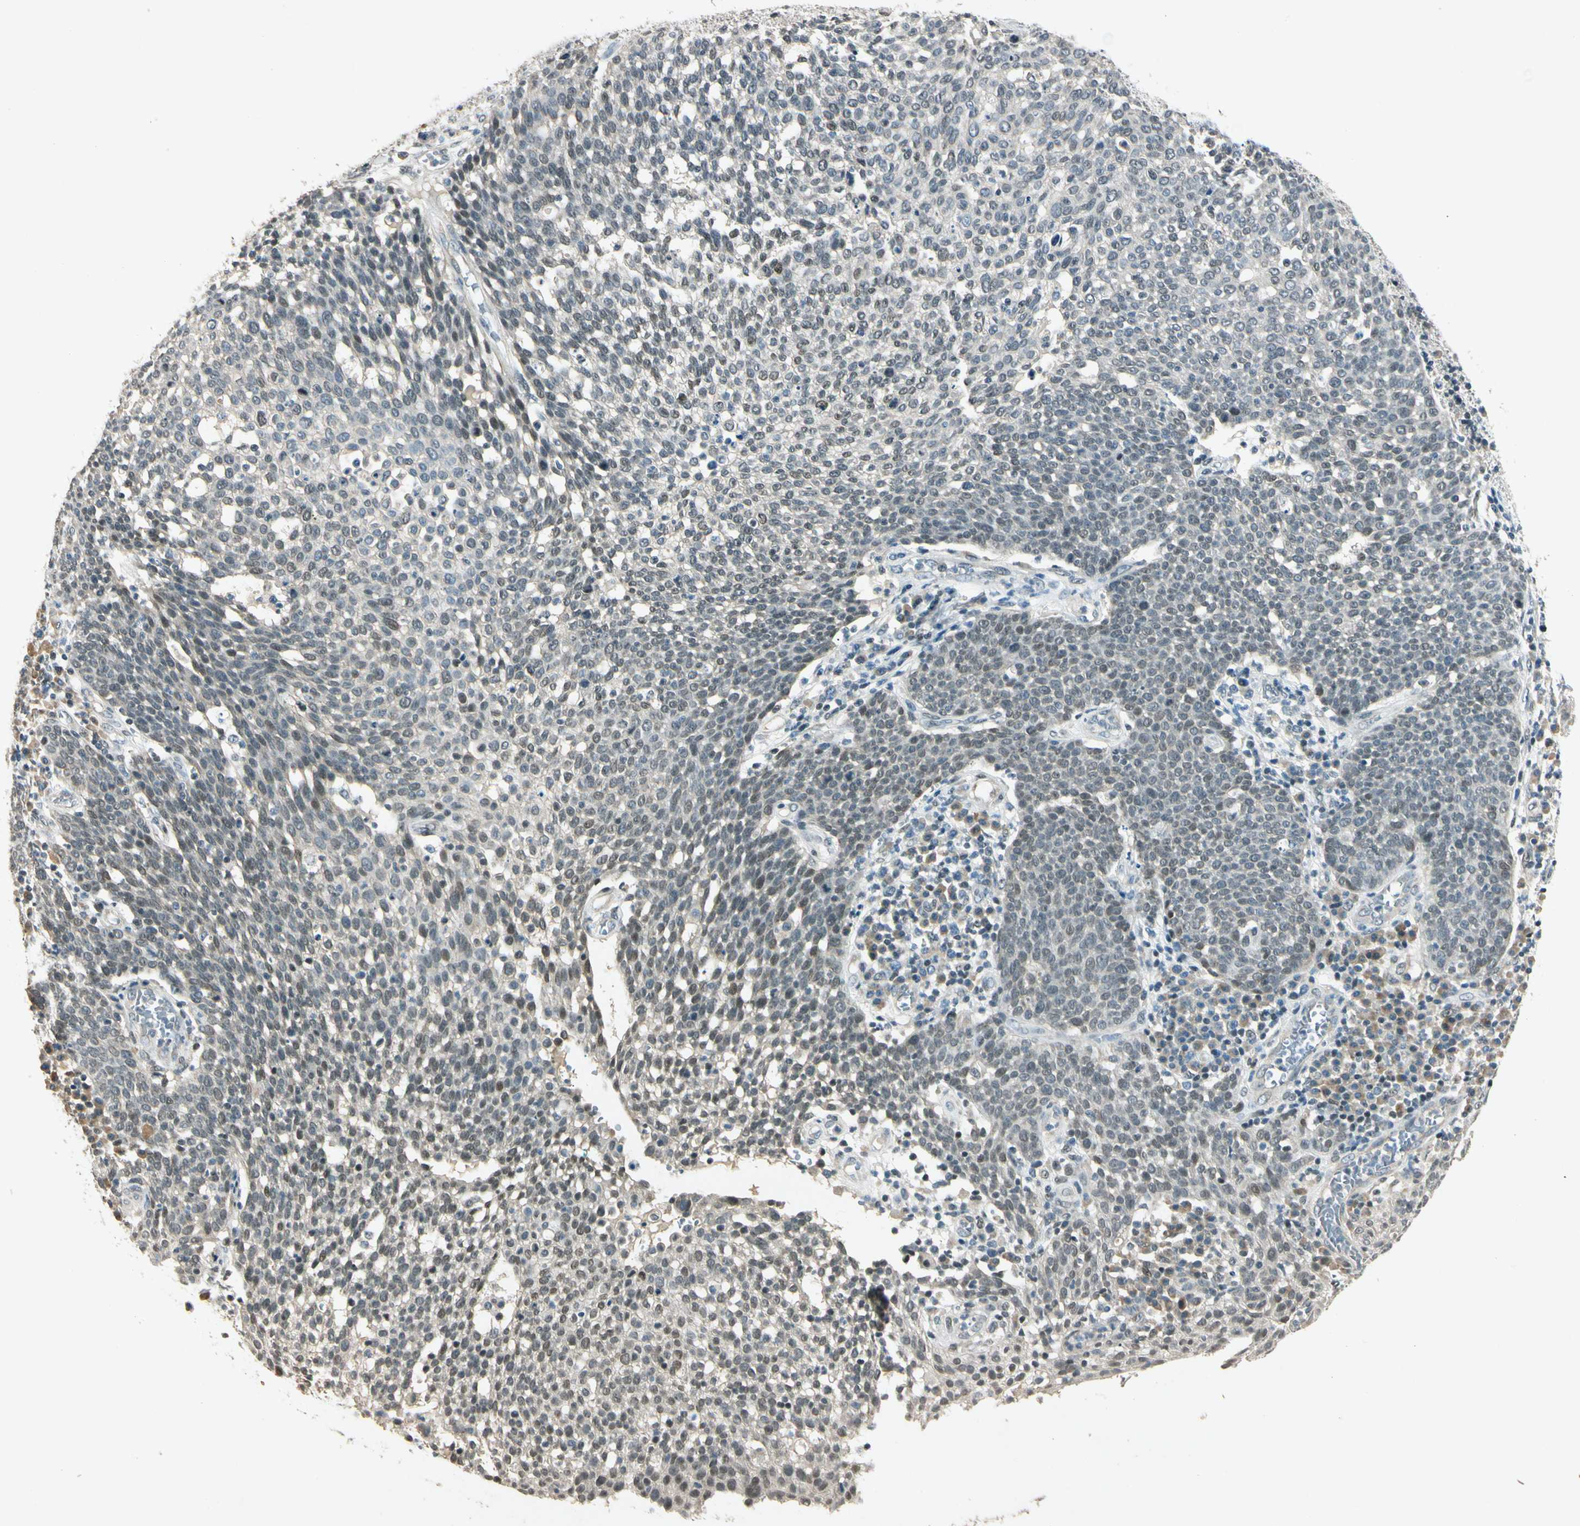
{"staining": {"intensity": "weak", "quantity": "<25%", "location": "cytoplasmic/membranous,nuclear"}, "tissue": "cervical cancer", "cell_type": "Tumor cells", "image_type": "cancer", "snomed": [{"axis": "morphology", "description": "Squamous cell carcinoma, NOS"}, {"axis": "topography", "description": "Cervix"}], "caption": "This histopathology image is of squamous cell carcinoma (cervical) stained with immunohistochemistry (IHC) to label a protein in brown with the nuclei are counter-stained blue. There is no positivity in tumor cells.", "gene": "ZBTB4", "patient": {"sex": "female", "age": 34}}